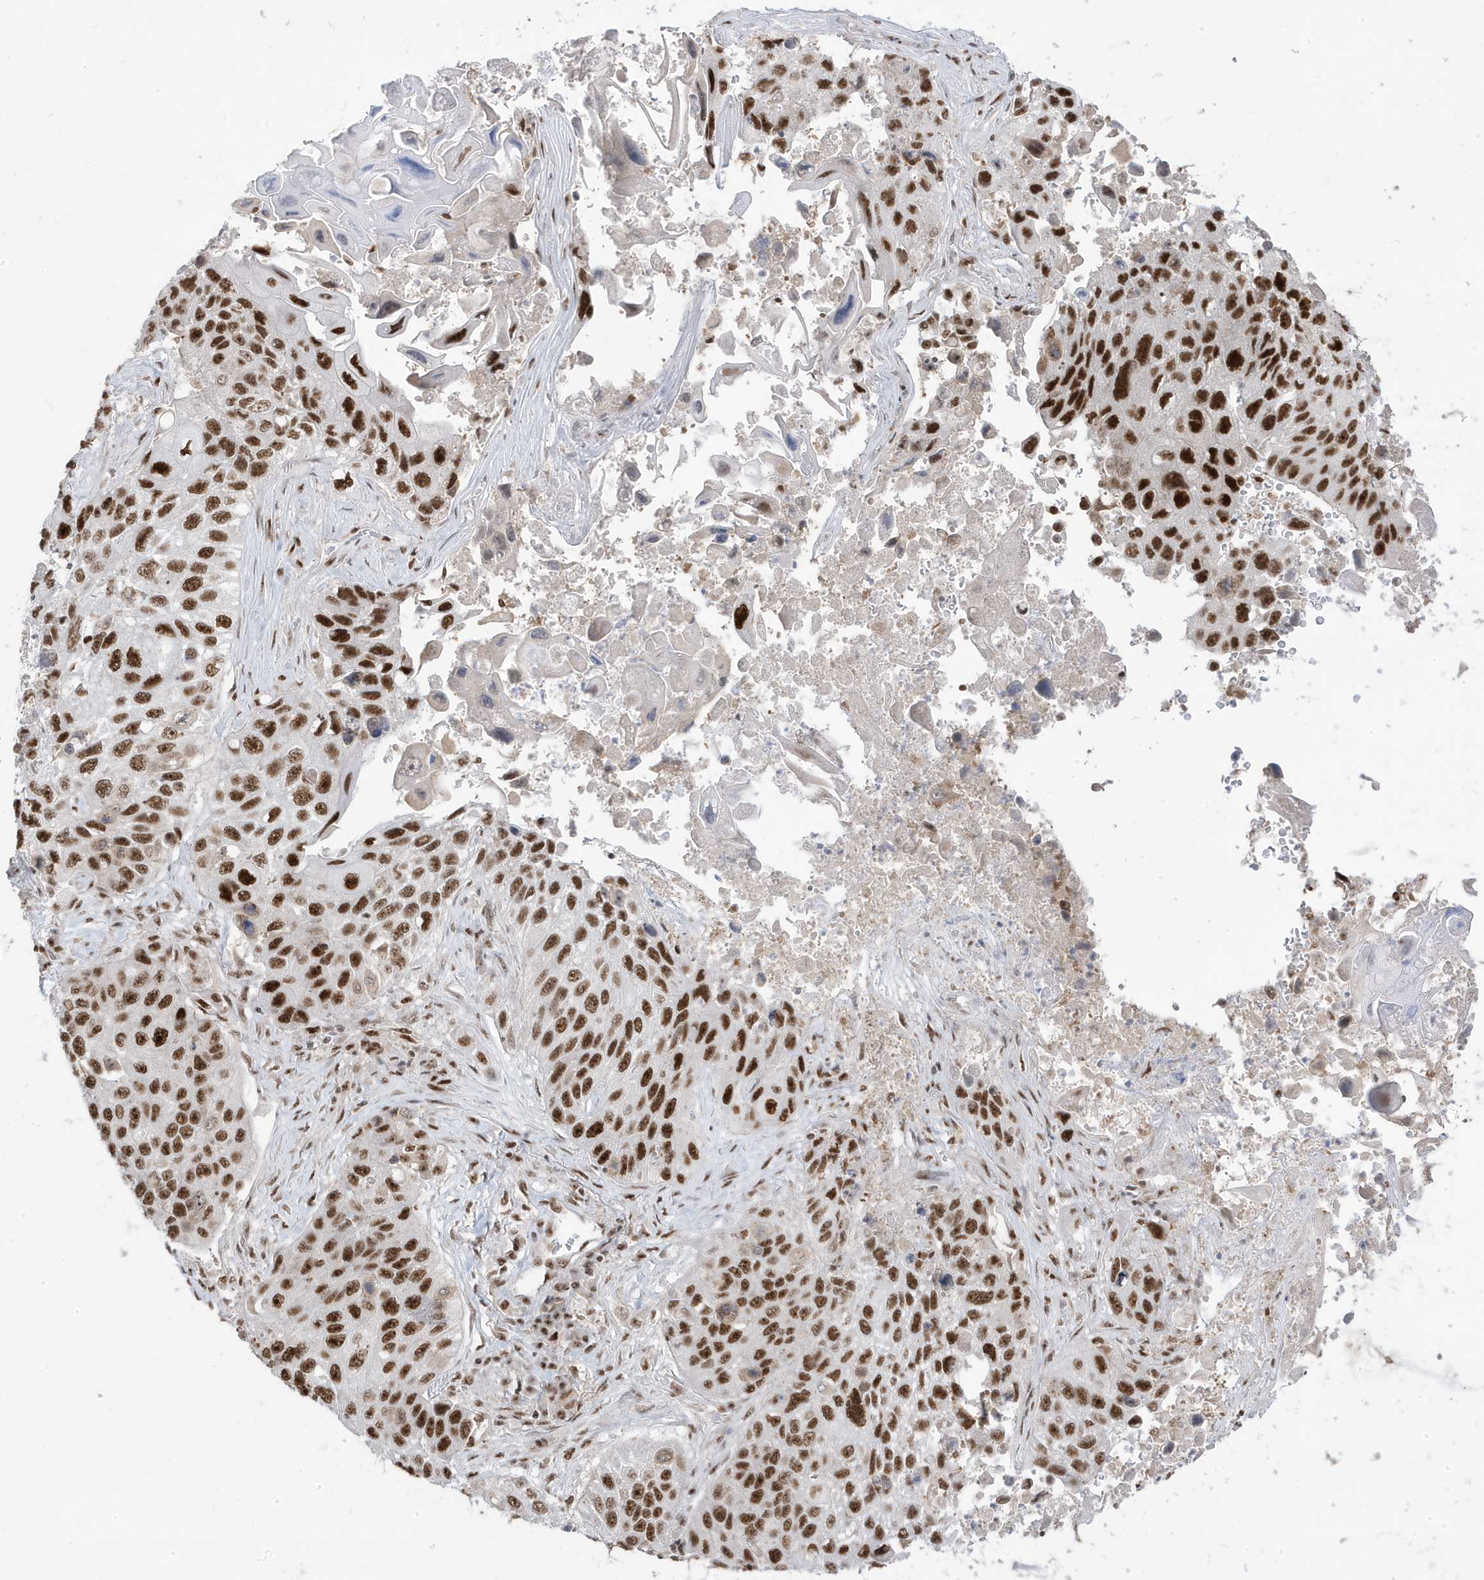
{"staining": {"intensity": "strong", "quantity": ">75%", "location": "nuclear"}, "tissue": "lung cancer", "cell_type": "Tumor cells", "image_type": "cancer", "snomed": [{"axis": "morphology", "description": "Squamous cell carcinoma, NOS"}, {"axis": "topography", "description": "Lung"}], "caption": "DAB immunohistochemical staining of human lung cancer shows strong nuclear protein expression in approximately >75% of tumor cells.", "gene": "MTREX", "patient": {"sex": "male", "age": 61}}